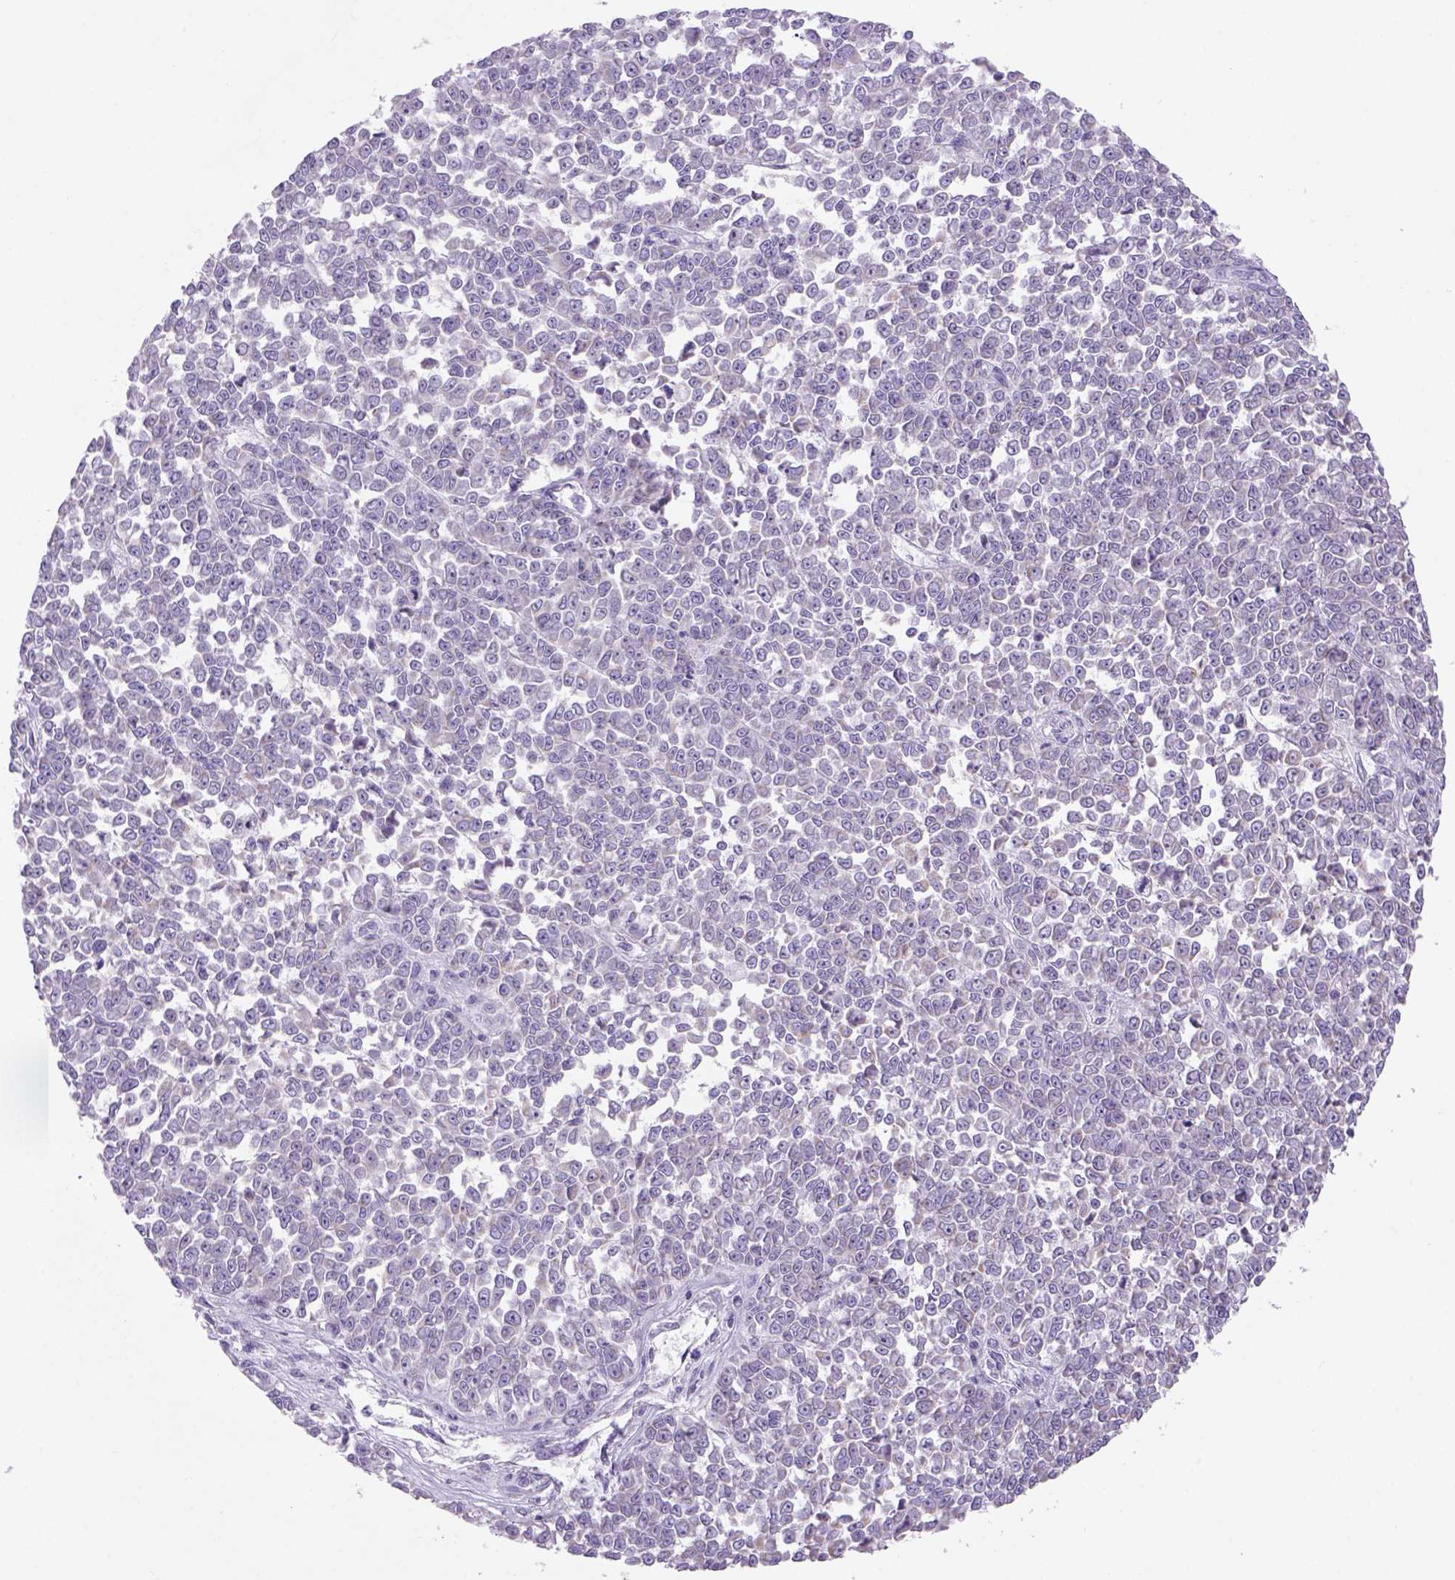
{"staining": {"intensity": "negative", "quantity": "none", "location": "none"}, "tissue": "melanoma", "cell_type": "Tumor cells", "image_type": "cancer", "snomed": [{"axis": "morphology", "description": "Malignant melanoma, NOS"}, {"axis": "topography", "description": "Skin"}], "caption": "This is an immunohistochemistry (IHC) micrograph of melanoma. There is no staining in tumor cells.", "gene": "ADGRV1", "patient": {"sex": "female", "age": 95}}